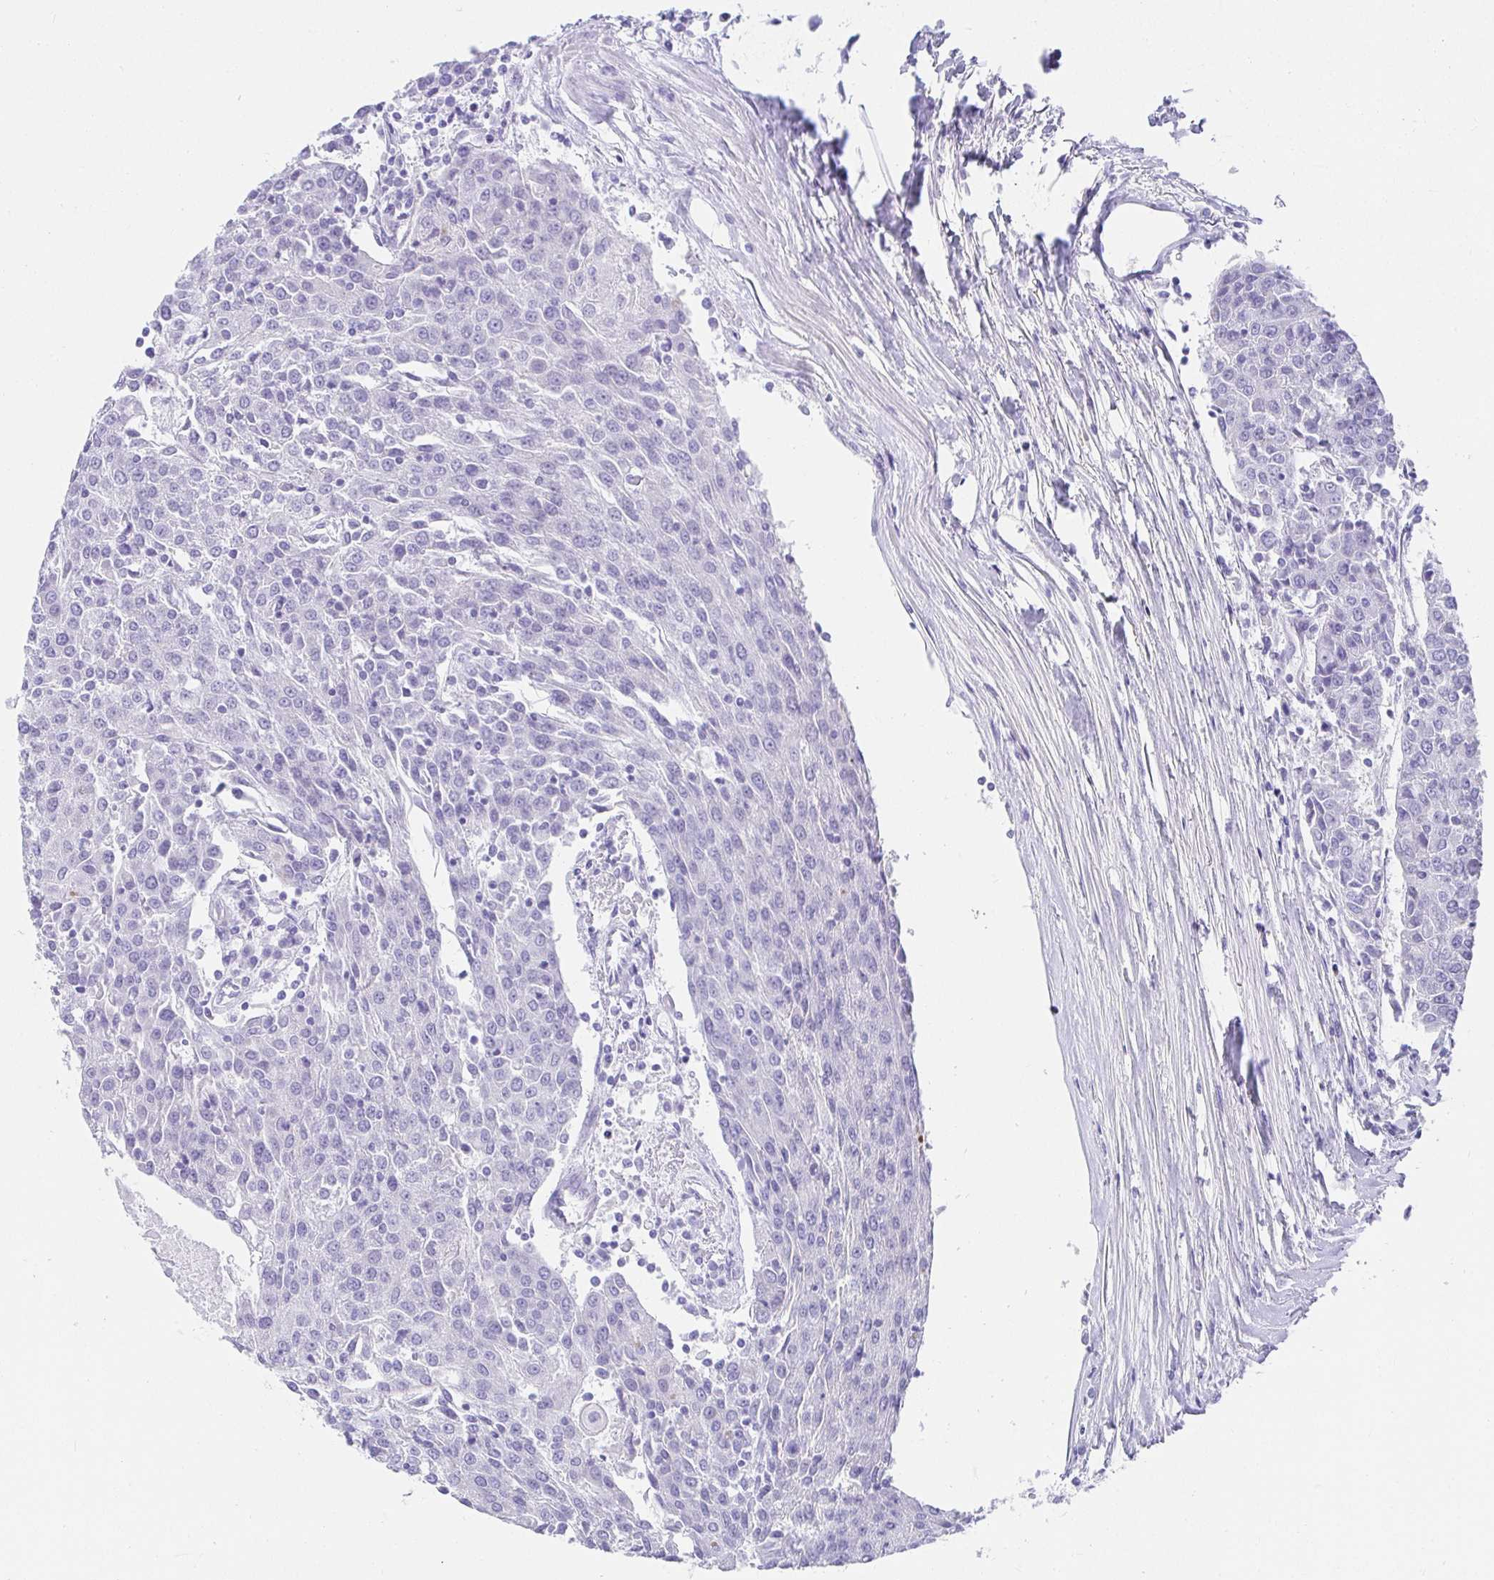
{"staining": {"intensity": "negative", "quantity": "none", "location": "none"}, "tissue": "urothelial cancer", "cell_type": "Tumor cells", "image_type": "cancer", "snomed": [{"axis": "morphology", "description": "Urothelial carcinoma, High grade"}, {"axis": "topography", "description": "Urinary bladder"}], "caption": "Tumor cells show no significant protein staining in urothelial carcinoma (high-grade).", "gene": "VGLL1", "patient": {"sex": "female", "age": 85}}